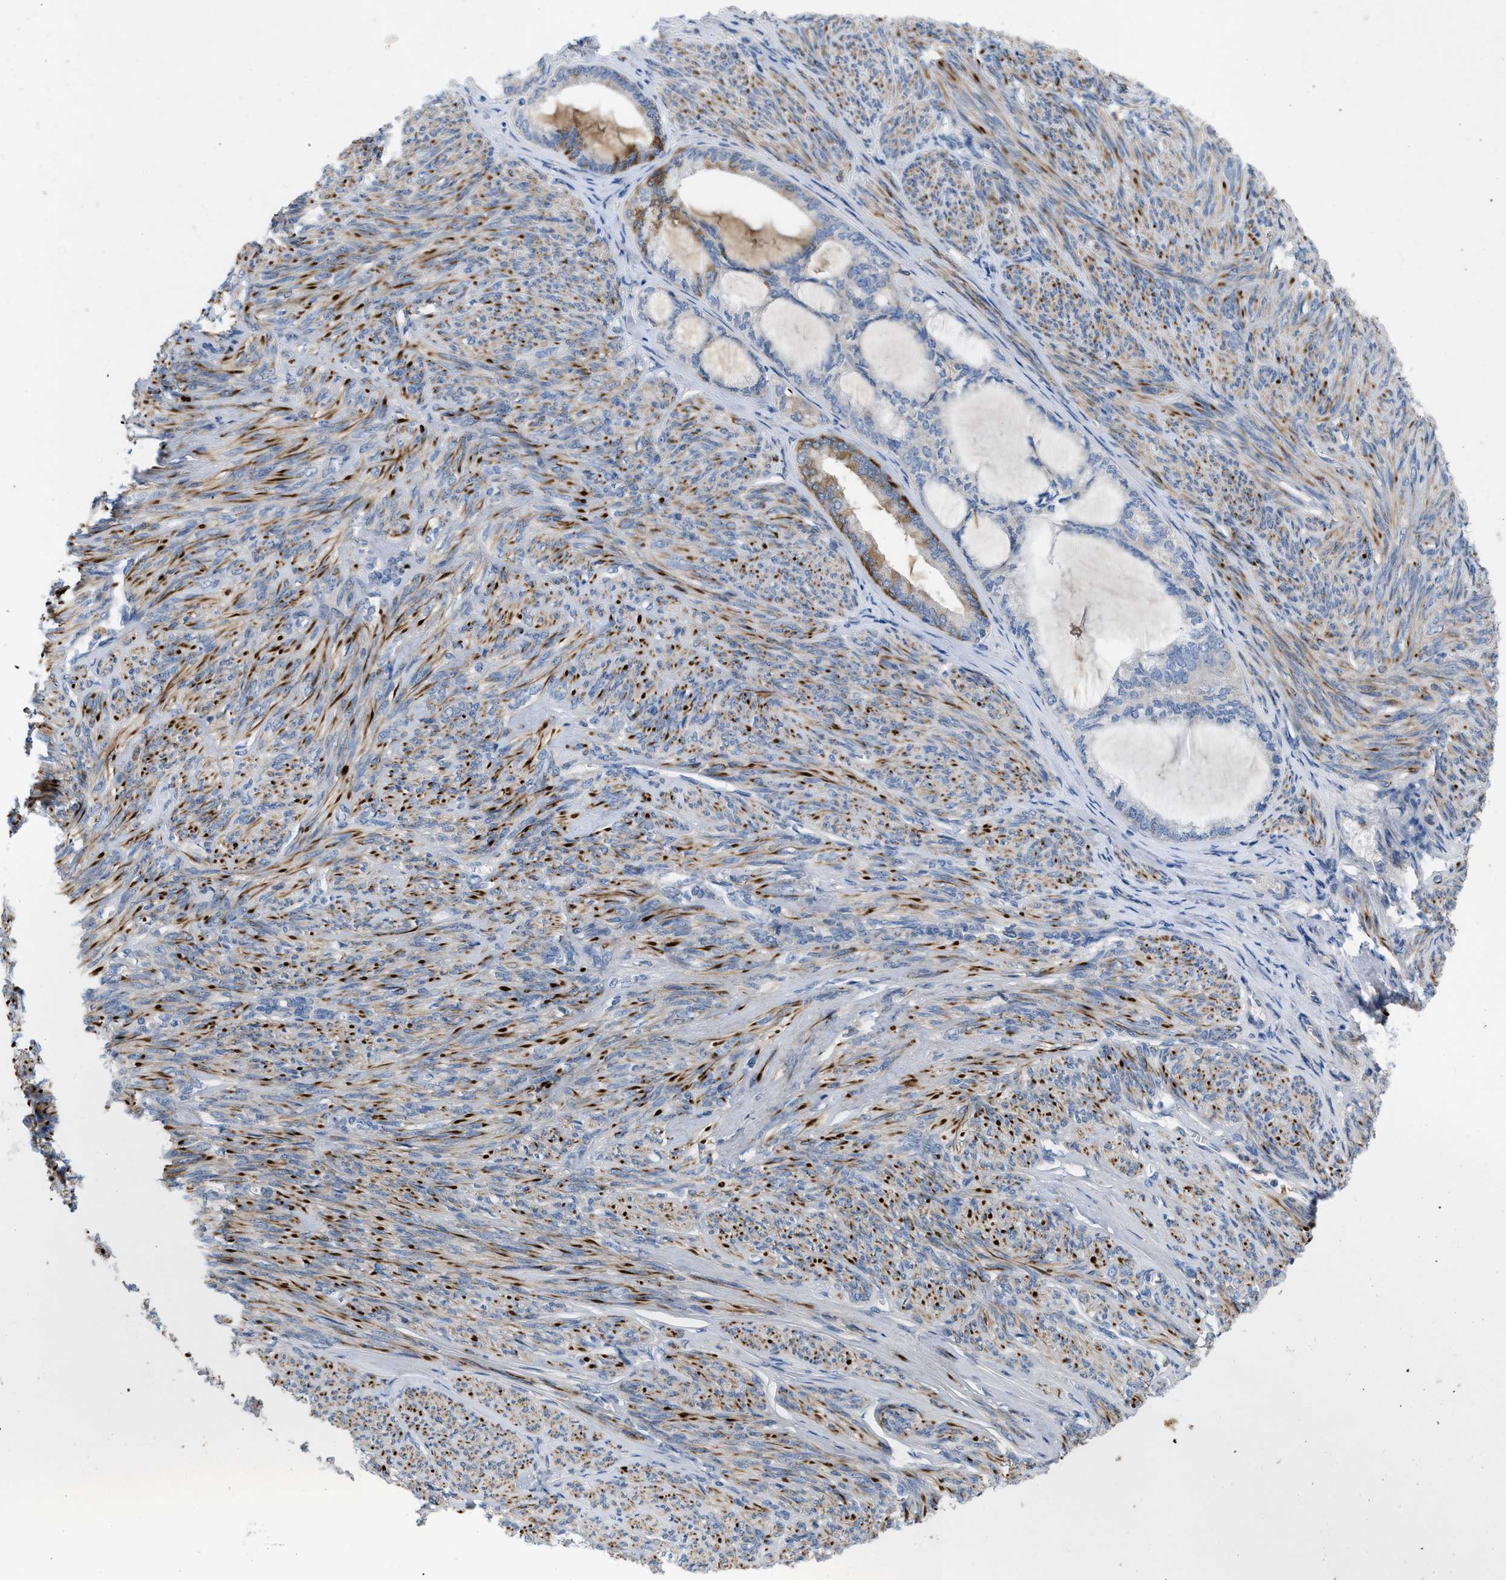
{"staining": {"intensity": "moderate", "quantity": "<25%", "location": "cytoplasmic/membranous"}, "tissue": "endometrial cancer", "cell_type": "Tumor cells", "image_type": "cancer", "snomed": [{"axis": "morphology", "description": "Adenocarcinoma, NOS"}, {"axis": "topography", "description": "Endometrium"}], "caption": "The immunohistochemical stain highlights moderate cytoplasmic/membranous staining in tumor cells of endometrial cancer (adenocarcinoma) tissue. The protein is stained brown, and the nuclei are stained in blue (DAB (3,3'-diaminobenzidine) IHC with brightfield microscopy, high magnification).", "gene": "PLPPR5", "patient": {"sex": "female", "age": 86}}